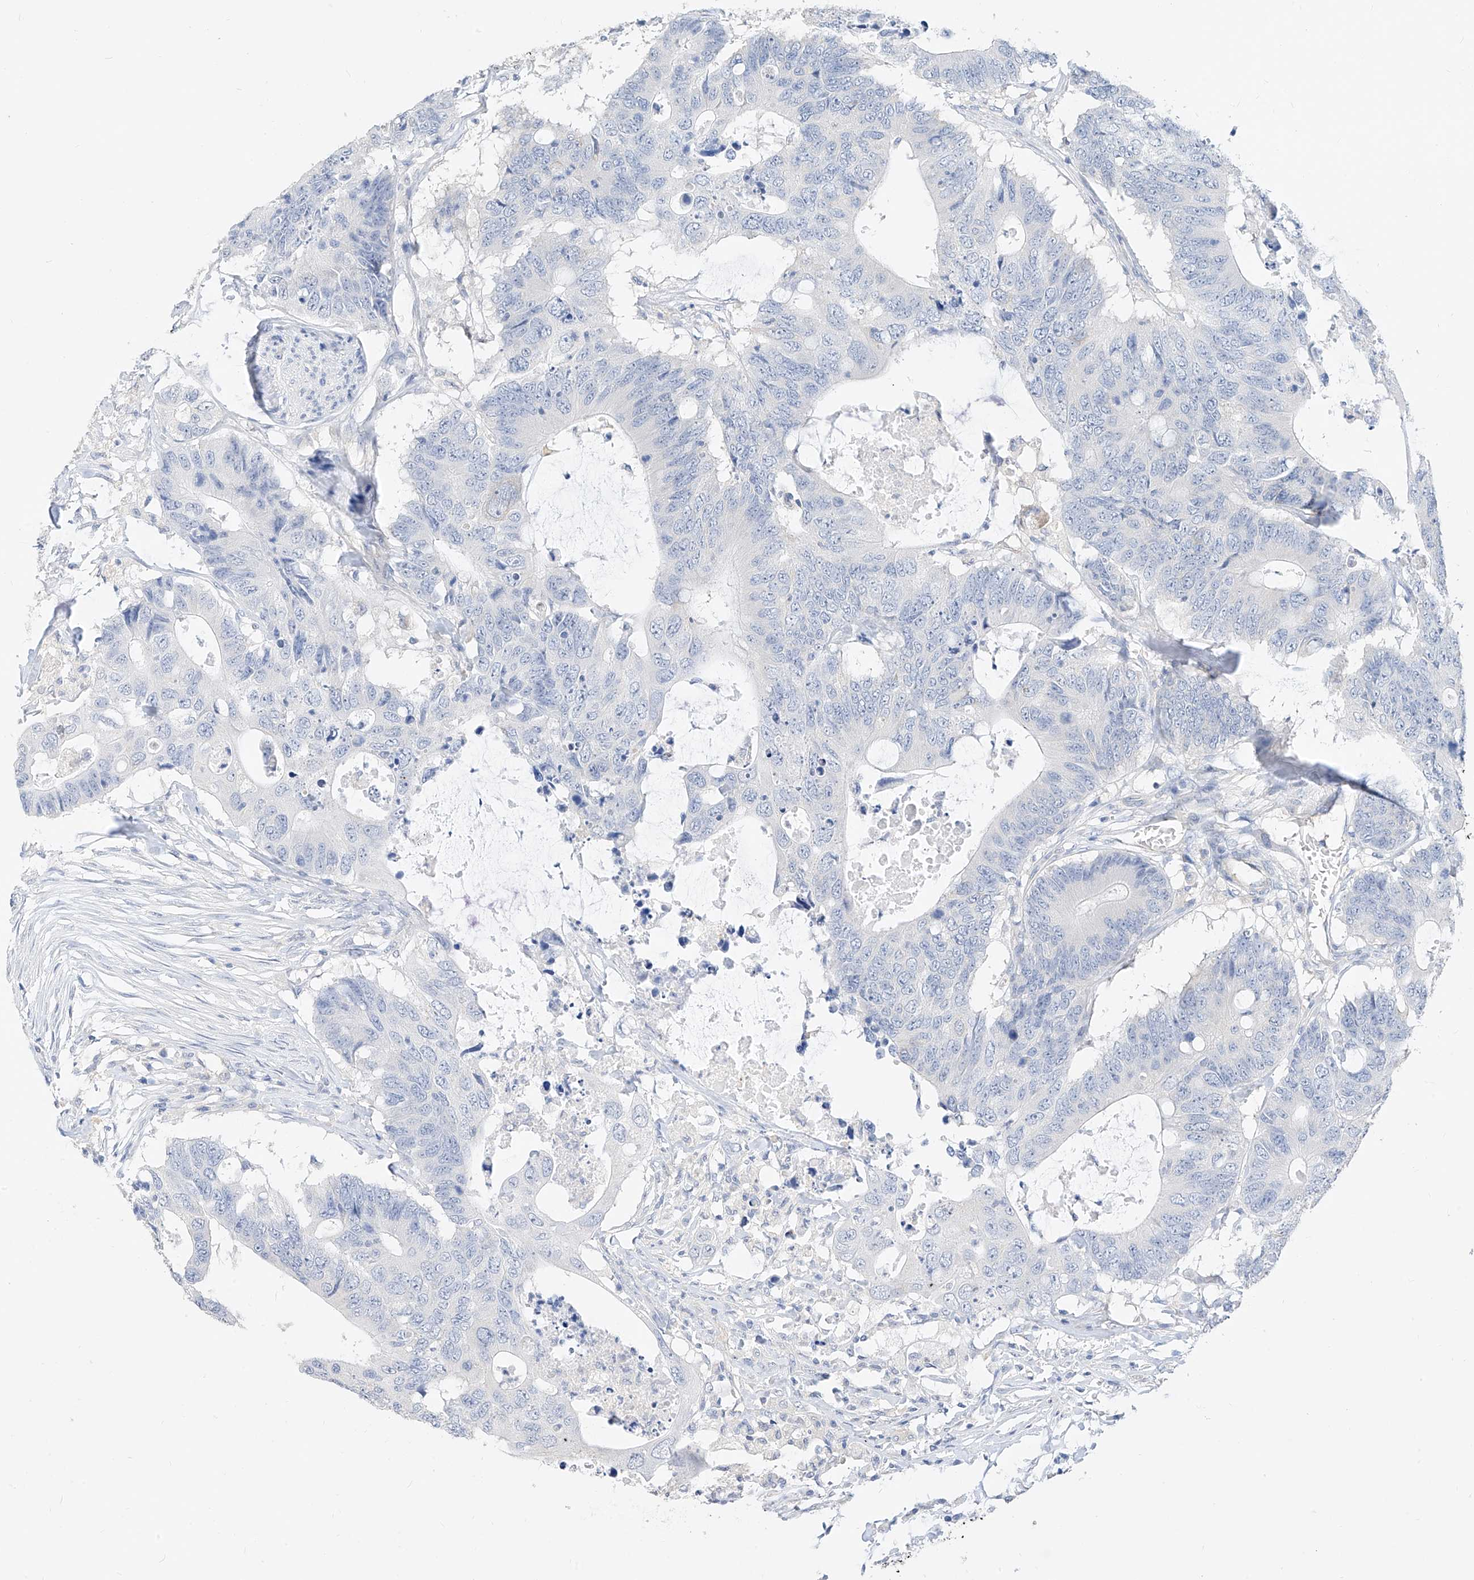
{"staining": {"intensity": "negative", "quantity": "none", "location": "none"}, "tissue": "colorectal cancer", "cell_type": "Tumor cells", "image_type": "cancer", "snomed": [{"axis": "morphology", "description": "Adenocarcinoma, NOS"}, {"axis": "topography", "description": "Colon"}], "caption": "Tumor cells show no significant protein expression in colorectal adenocarcinoma.", "gene": "ZZEF1", "patient": {"sex": "male", "age": 71}}